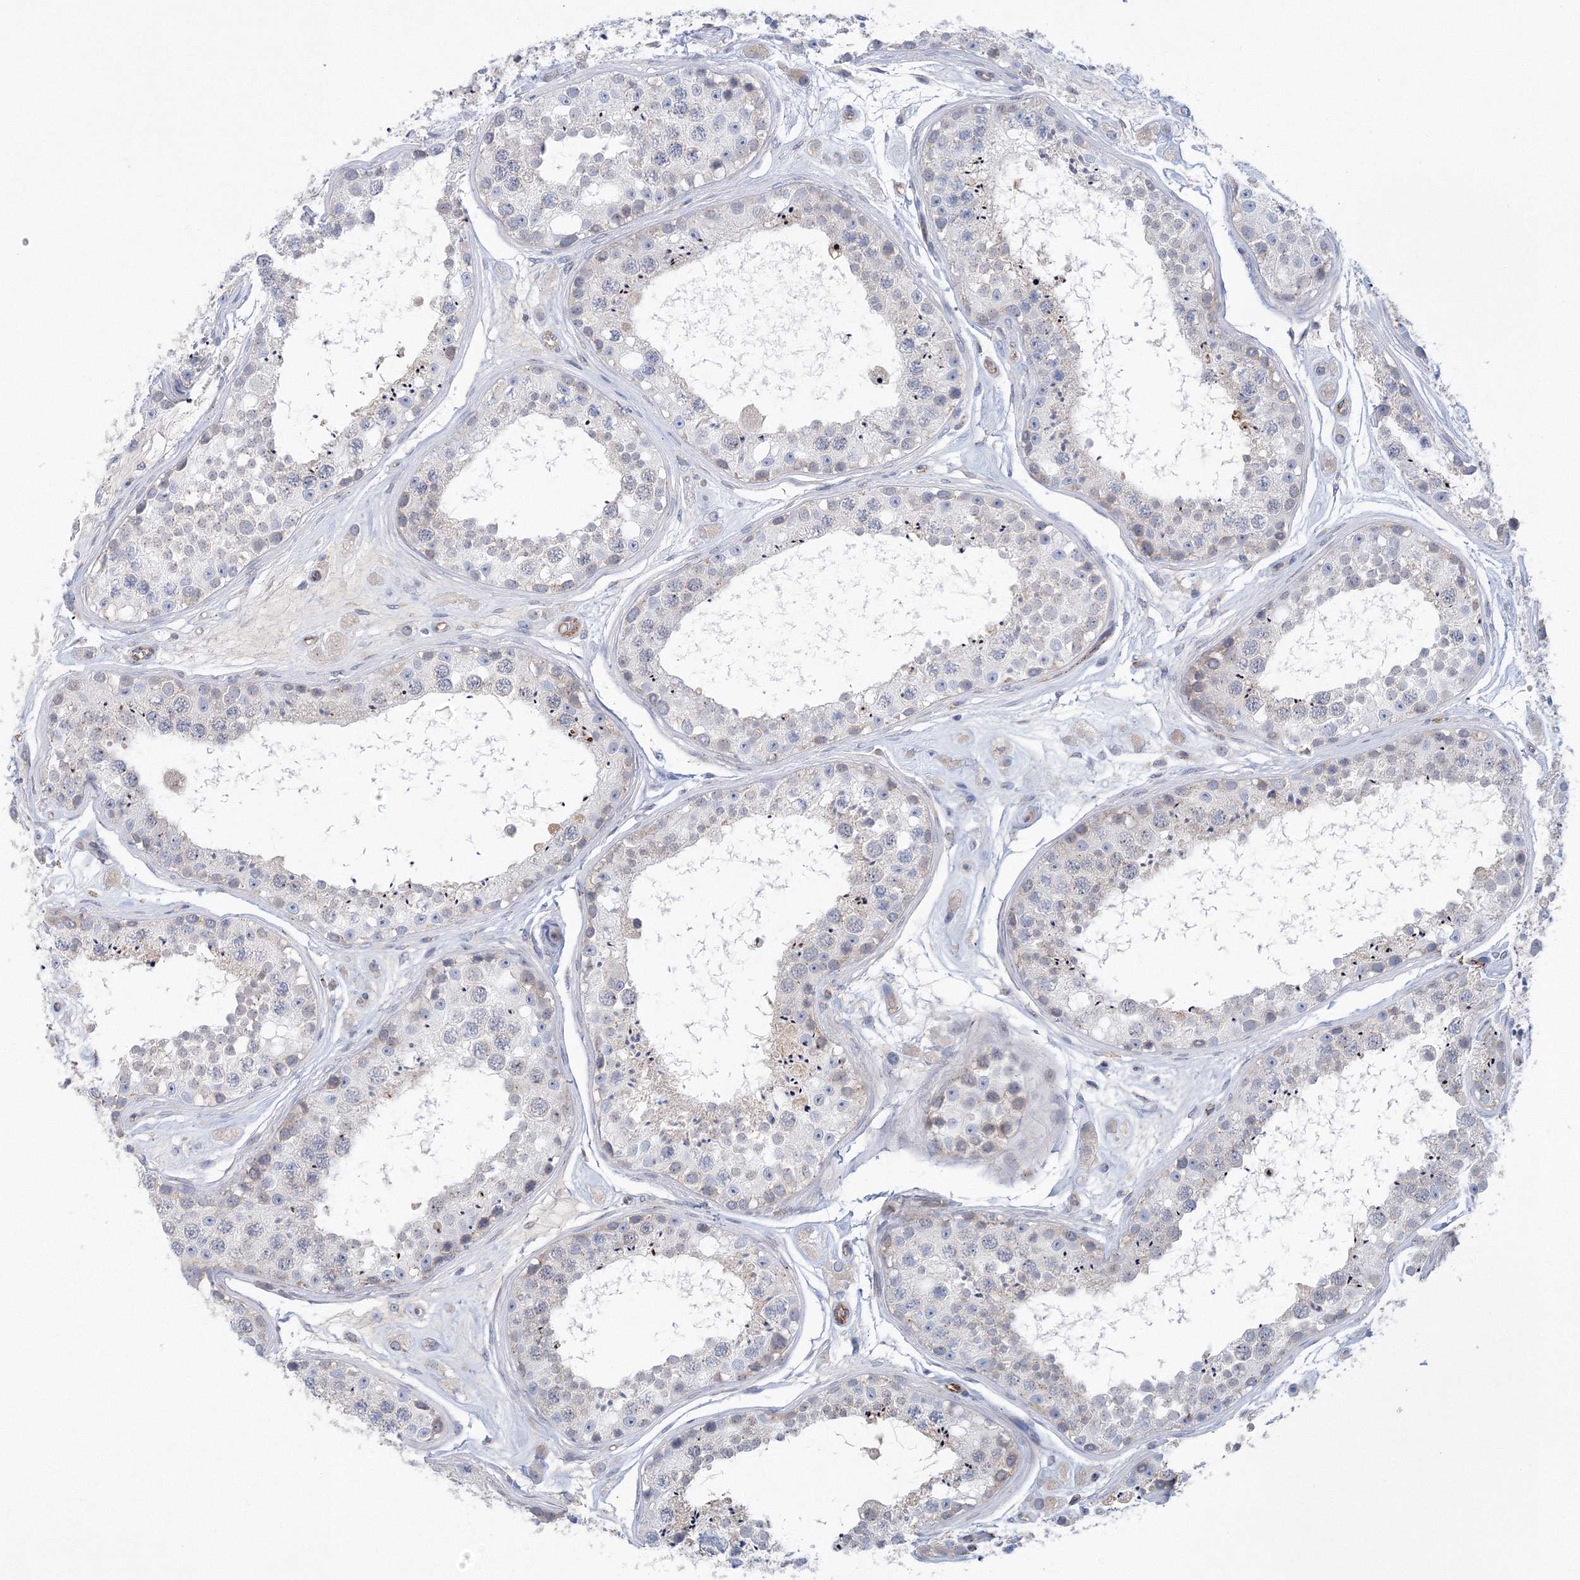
{"staining": {"intensity": "weak", "quantity": "<25%", "location": "cytoplasmic/membranous"}, "tissue": "testis", "cell_type": "Cells in seminiferous ducts", "image_type": "normal", "snomed": [{"axis": "morphology", "description": "Normal tissue, NOS"}, {"axis": "topography", "description": "Testis"}], "caption": "This is a histopathology image of IHC staining of unremarkable testis, which shows no staining in cells in seminiferous ducts.", "gene": "TANC1", "patient": {"sex": "male", "age": 25}}